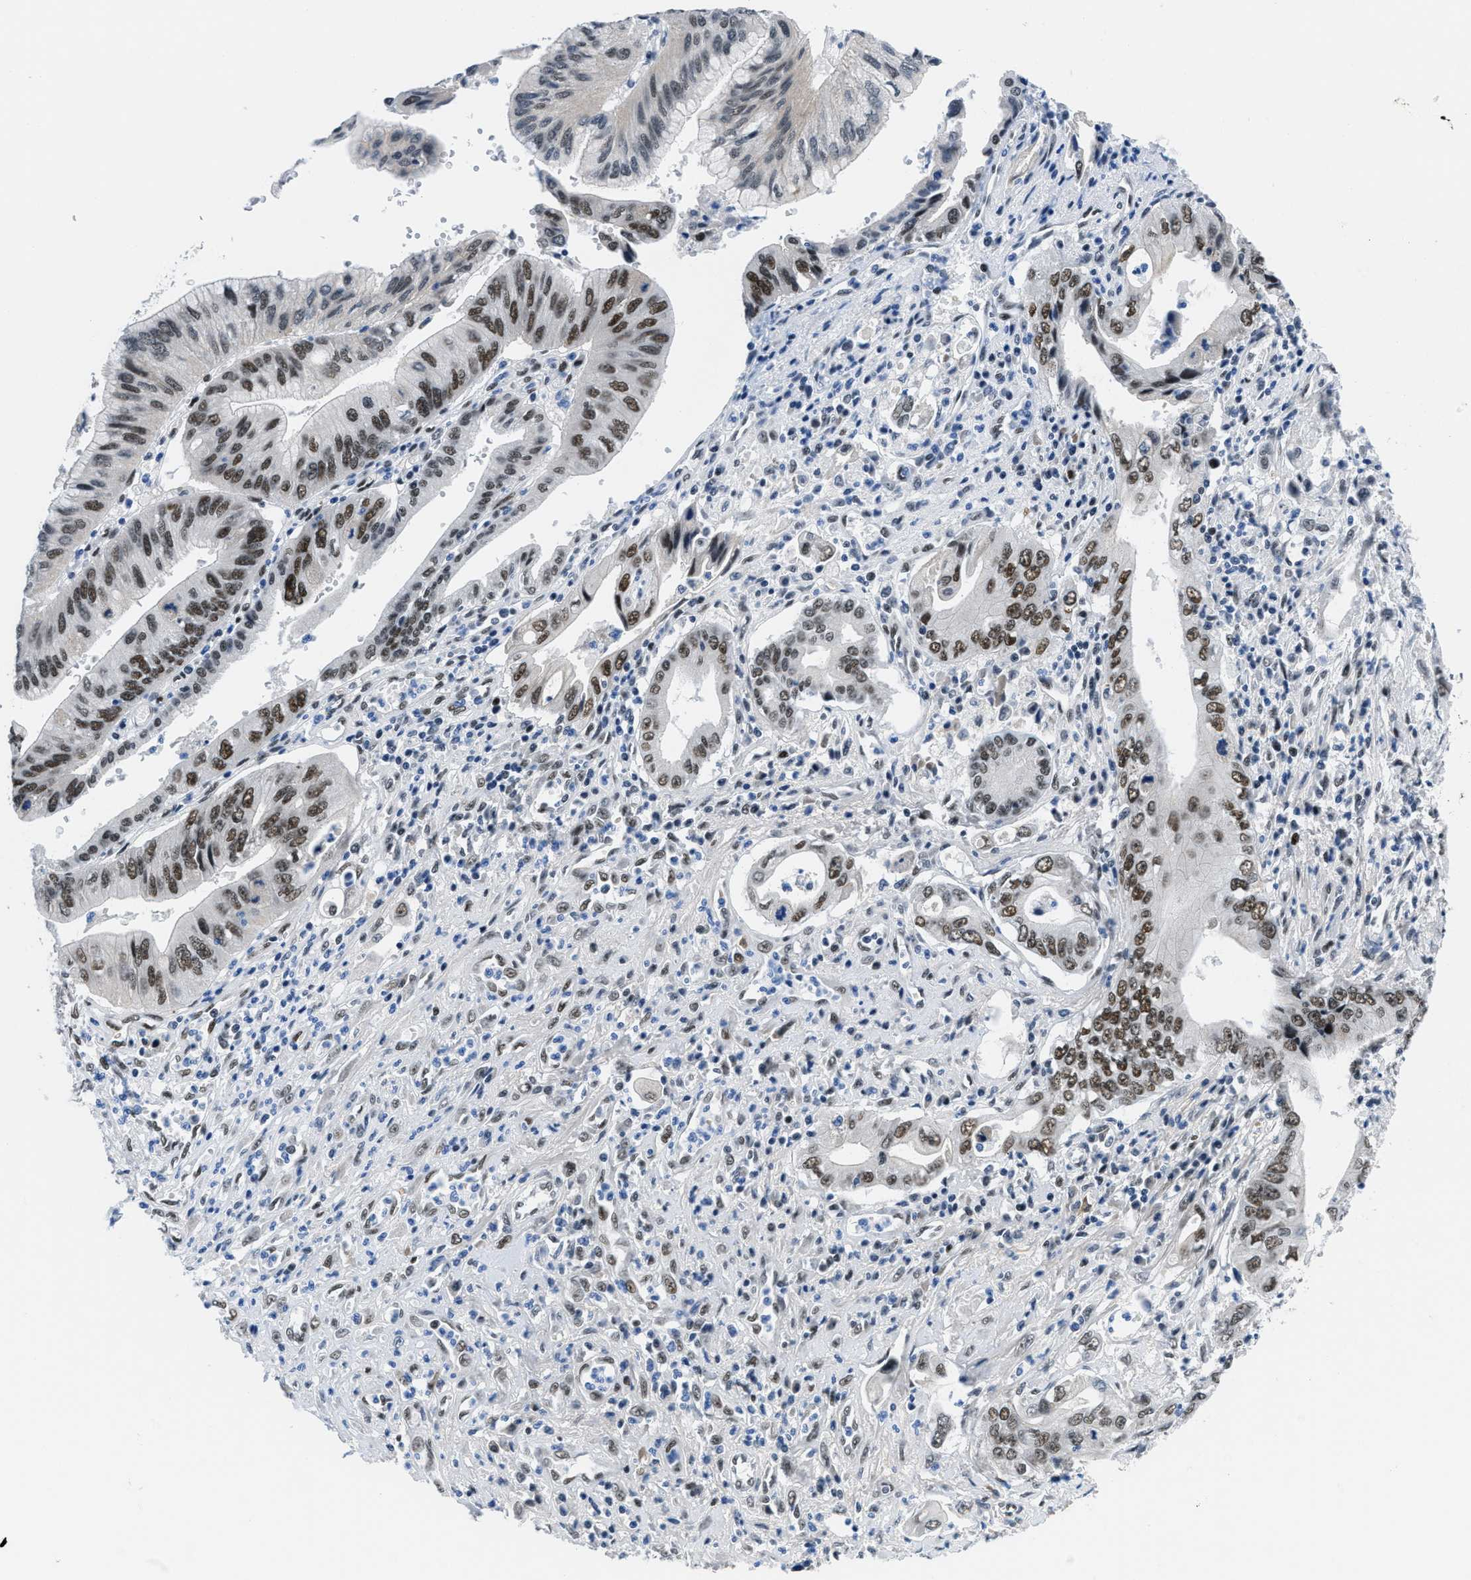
{"staining": {"intensity": "strong", "quantity": ">75%", "location": "nuclear"}, "tissue": "pancreatic cancer", "cell_type": "Tumor cells", "image_type": "cancer", "snomed": [{"axis": "morphology", "description": "Adenocarcinoma, NOS"}, {"axis": "topography", "description": "Pancreas"}], "caption": "Adenocarcinoma (pancreatic) stained with a protein marker displays strong staining in tumor cells.", "gene": "SMARCAD1", "patient": {"sex": "female", "age": 73}}